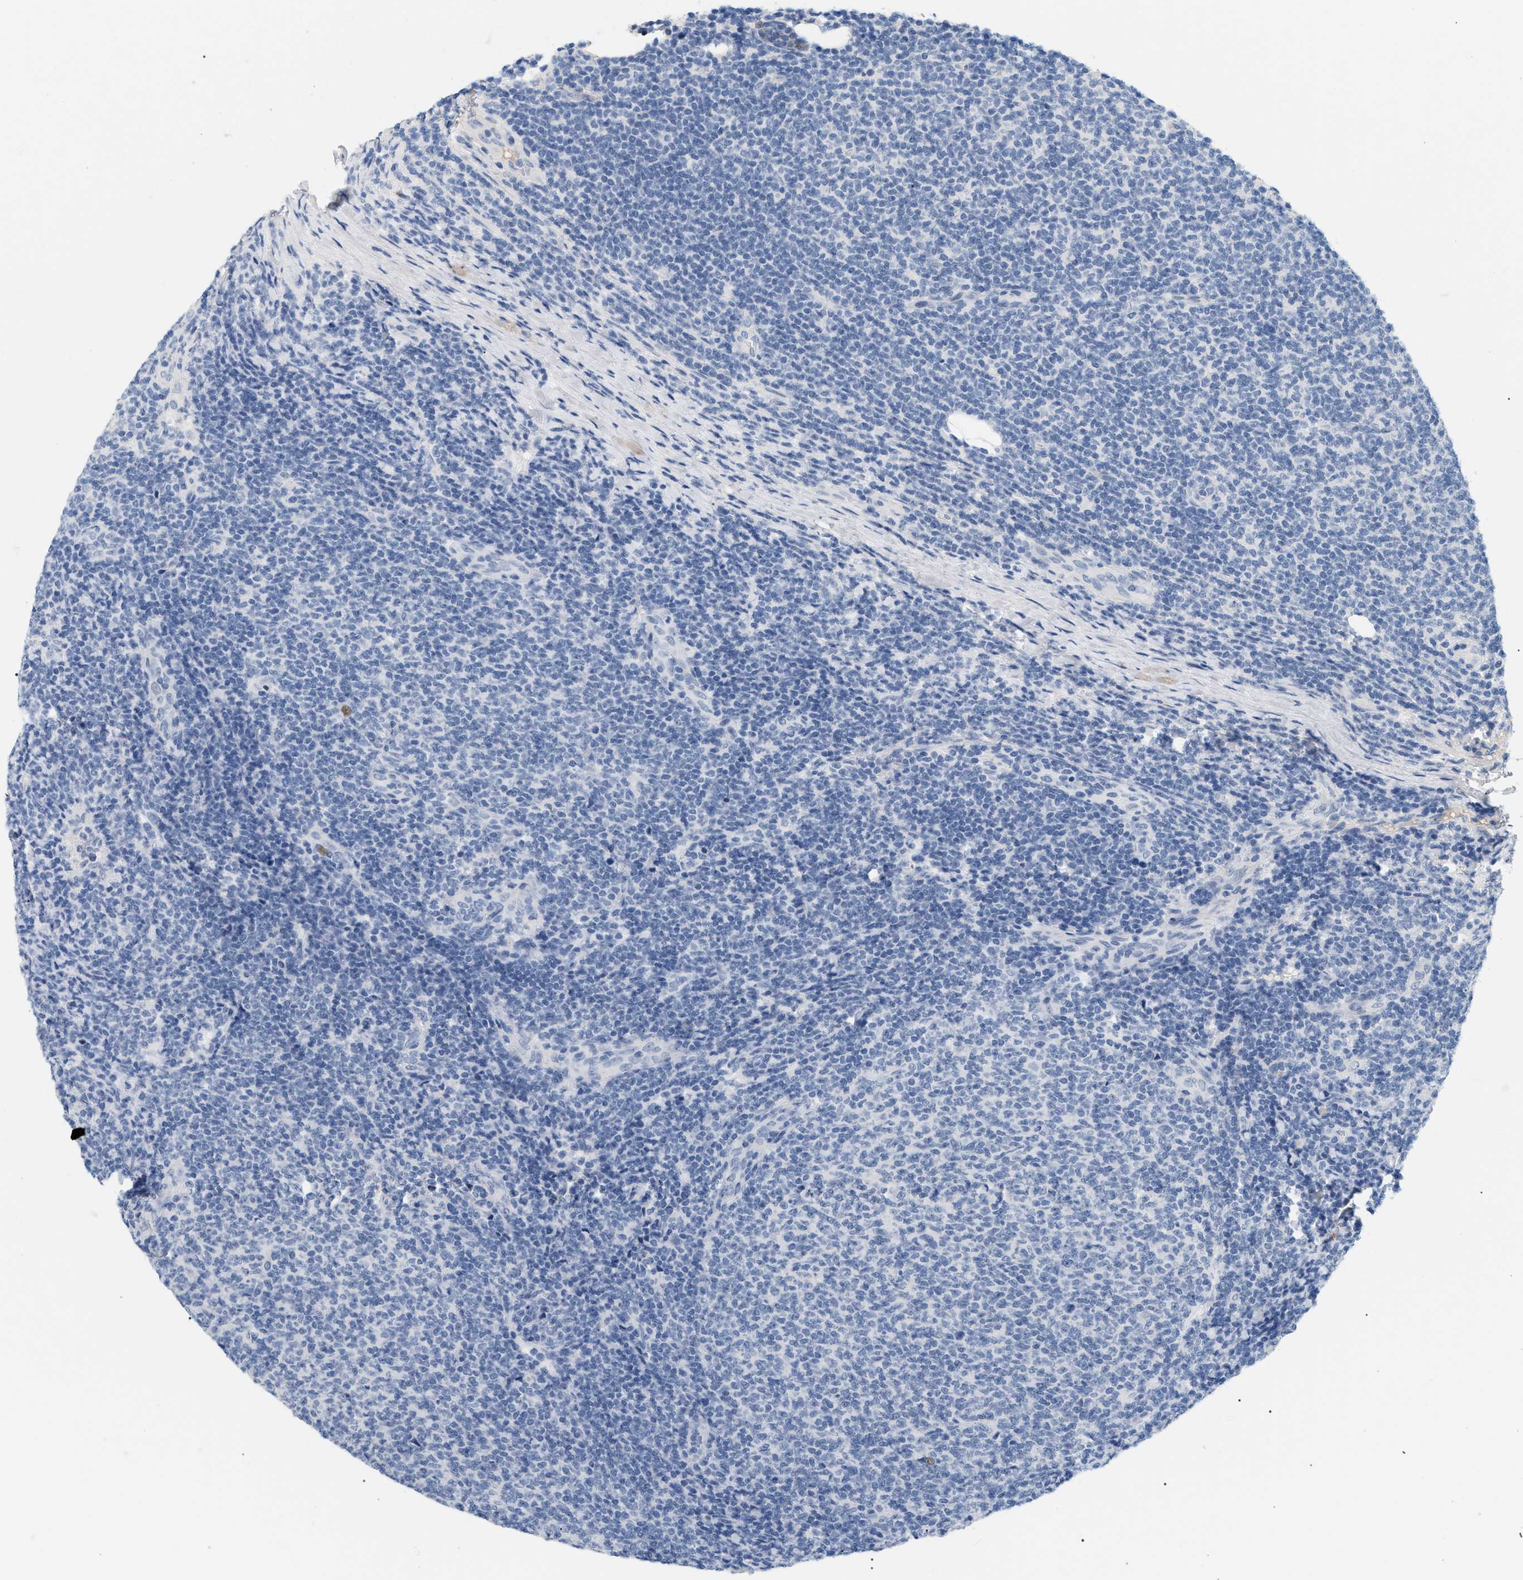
{"staining": {"intensity": "negative", "quantity": "none", "location": "none"}, "tissue": "lymphoma", "cell_type": "Tumor cells", "image_type": "cancer", "snomed": [{"axis": "morphology", "description": "Malignant lymphoma, non-Hodgkin's type, Low grade"}, {"axis": "topography", "description": "Lymph node"}], "caption": "Lymphoma stained for a protein using immunohistochemistry reveals no expression tumor cells.", "gene": "CFH", "patient": {"sex": "male", "age": 66}}